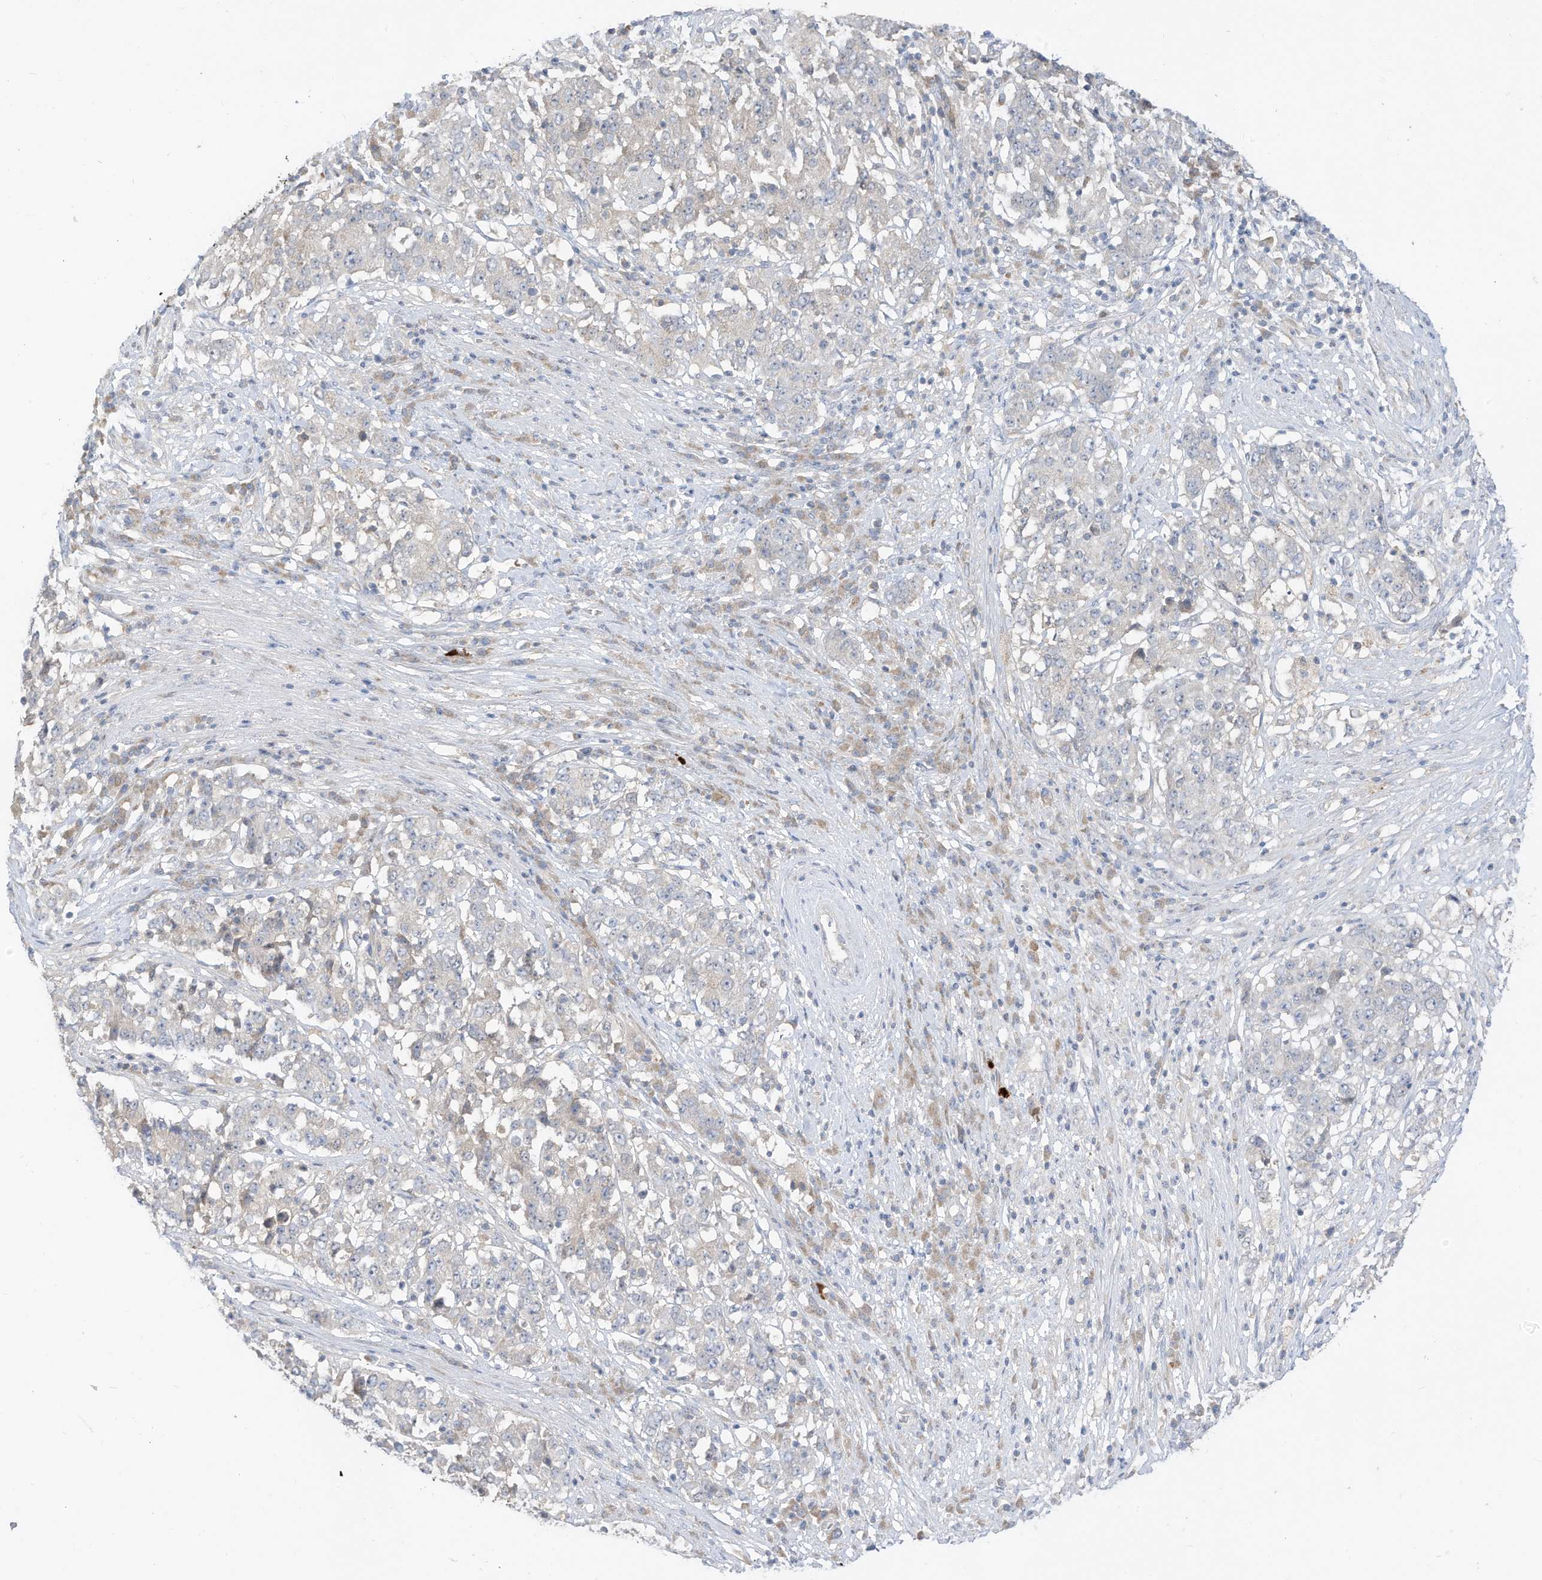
{"staining": {"intensity": "negative", "quantity": "none", "location": "none"}, "tissue": "stomach cancer", "cell_type": "Tumor cells", "image_type": "cancer", "snomed": [{"axis": "morphology", "description": "Adenocarcinoma, NOS"}, {"axis": "topography", "description": "Stomach"}], "caption": "A high-resolution micrograph shows immunohistochemistry staining of adenocarcinoma (stomach), which shows no significant expression in tumor cells.", "gene": "LRRN2", "patient": {"sex": "male", "age": 59}}